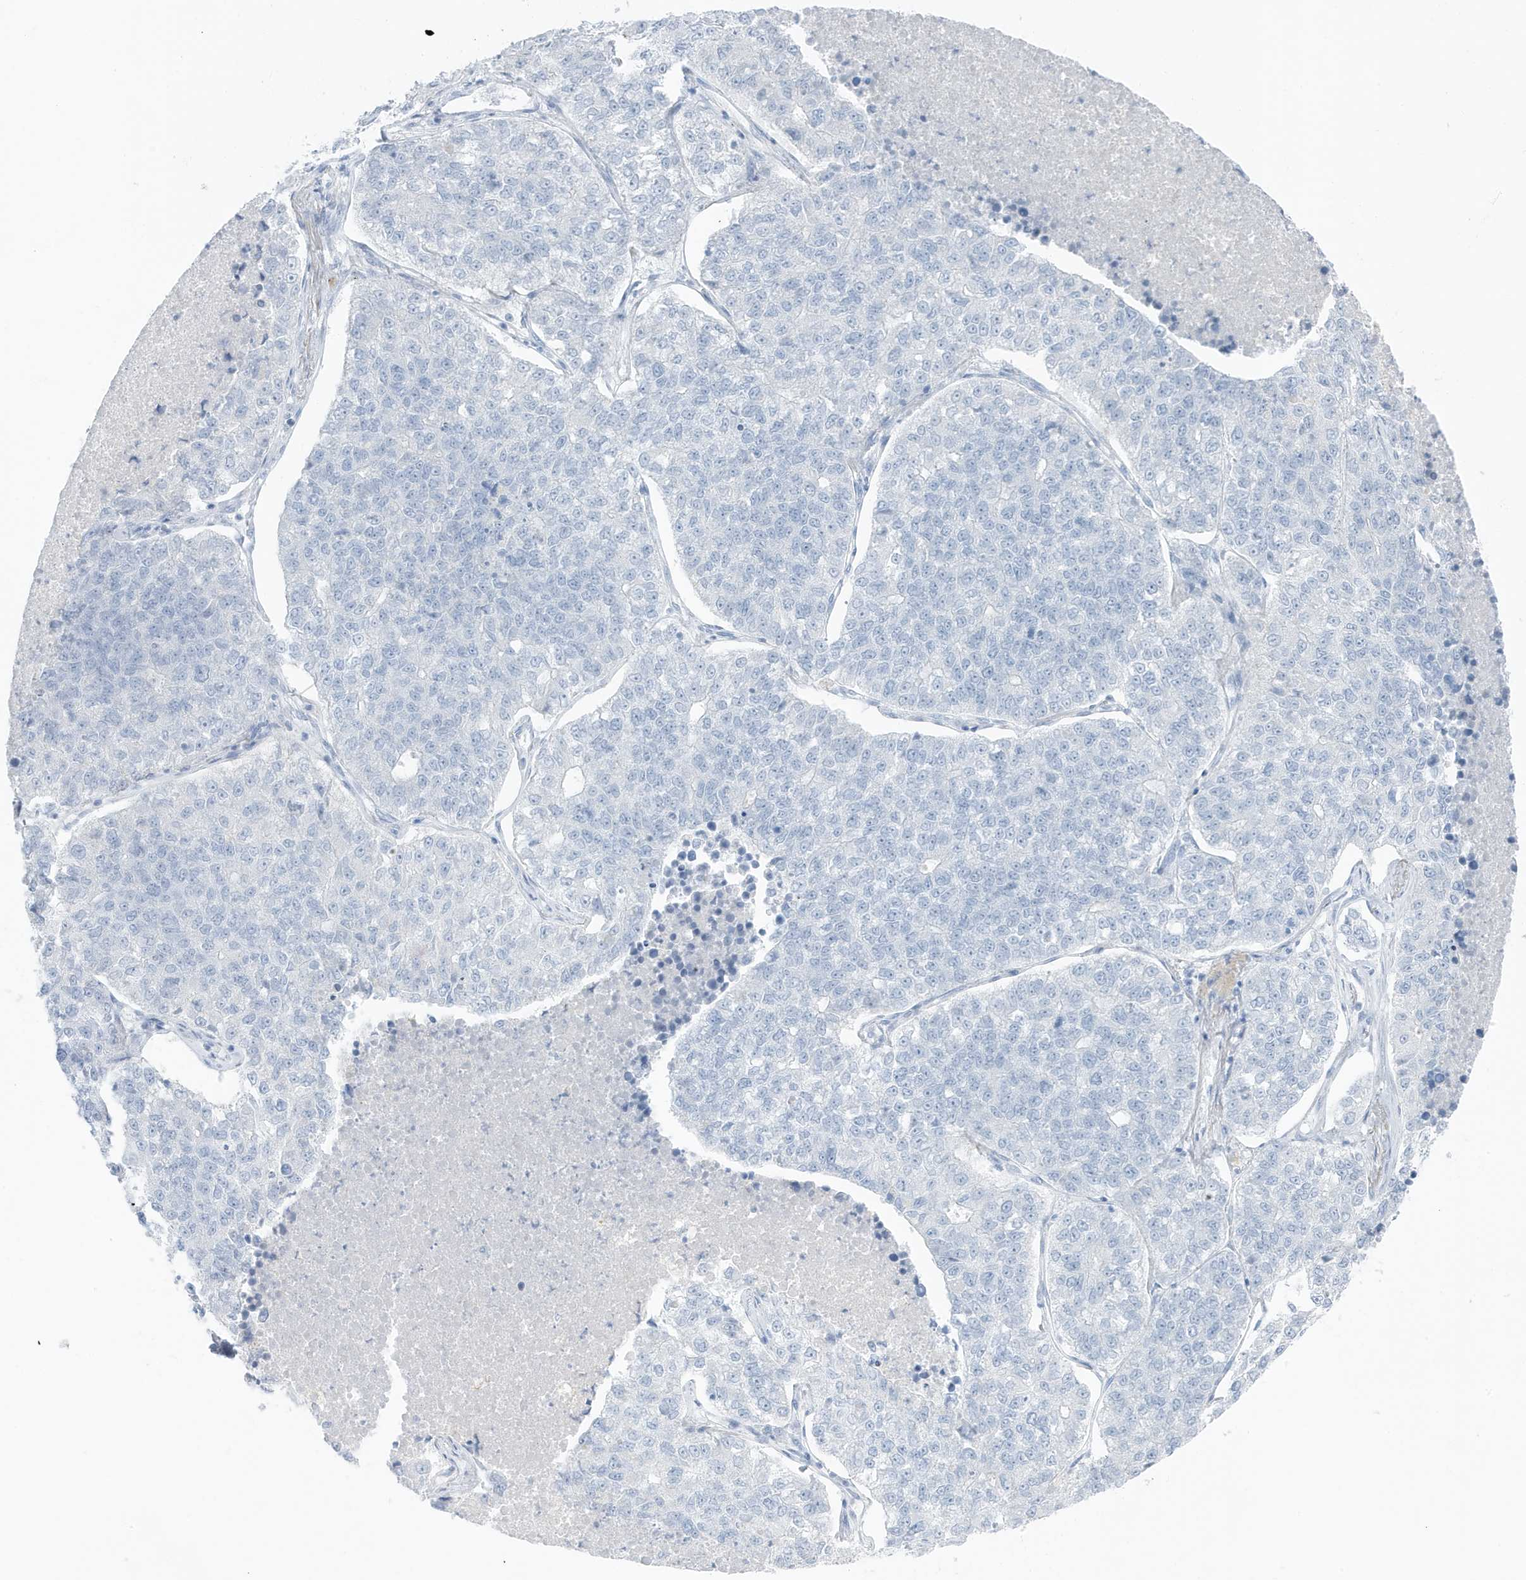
{"staining": {"intensity": "negative", "quantity": "none", "location": "none"}, "tissue": "lung cancer", "cell_type": "Tumor cells", "image_type": "cancer", "snomed": [{"axis": "morphology", "description": "Adenocarcinoma, NOS"}, {"axis": "topography", "description": "Lung"}], "caption": "A high-resolution histopathology image shows IHC staining of adenocarcinoma (lung), which exhibits no significant positivity in tumor cells.", "gene": "ZFP64", "patient": {"sex": "male", "age": 49}}